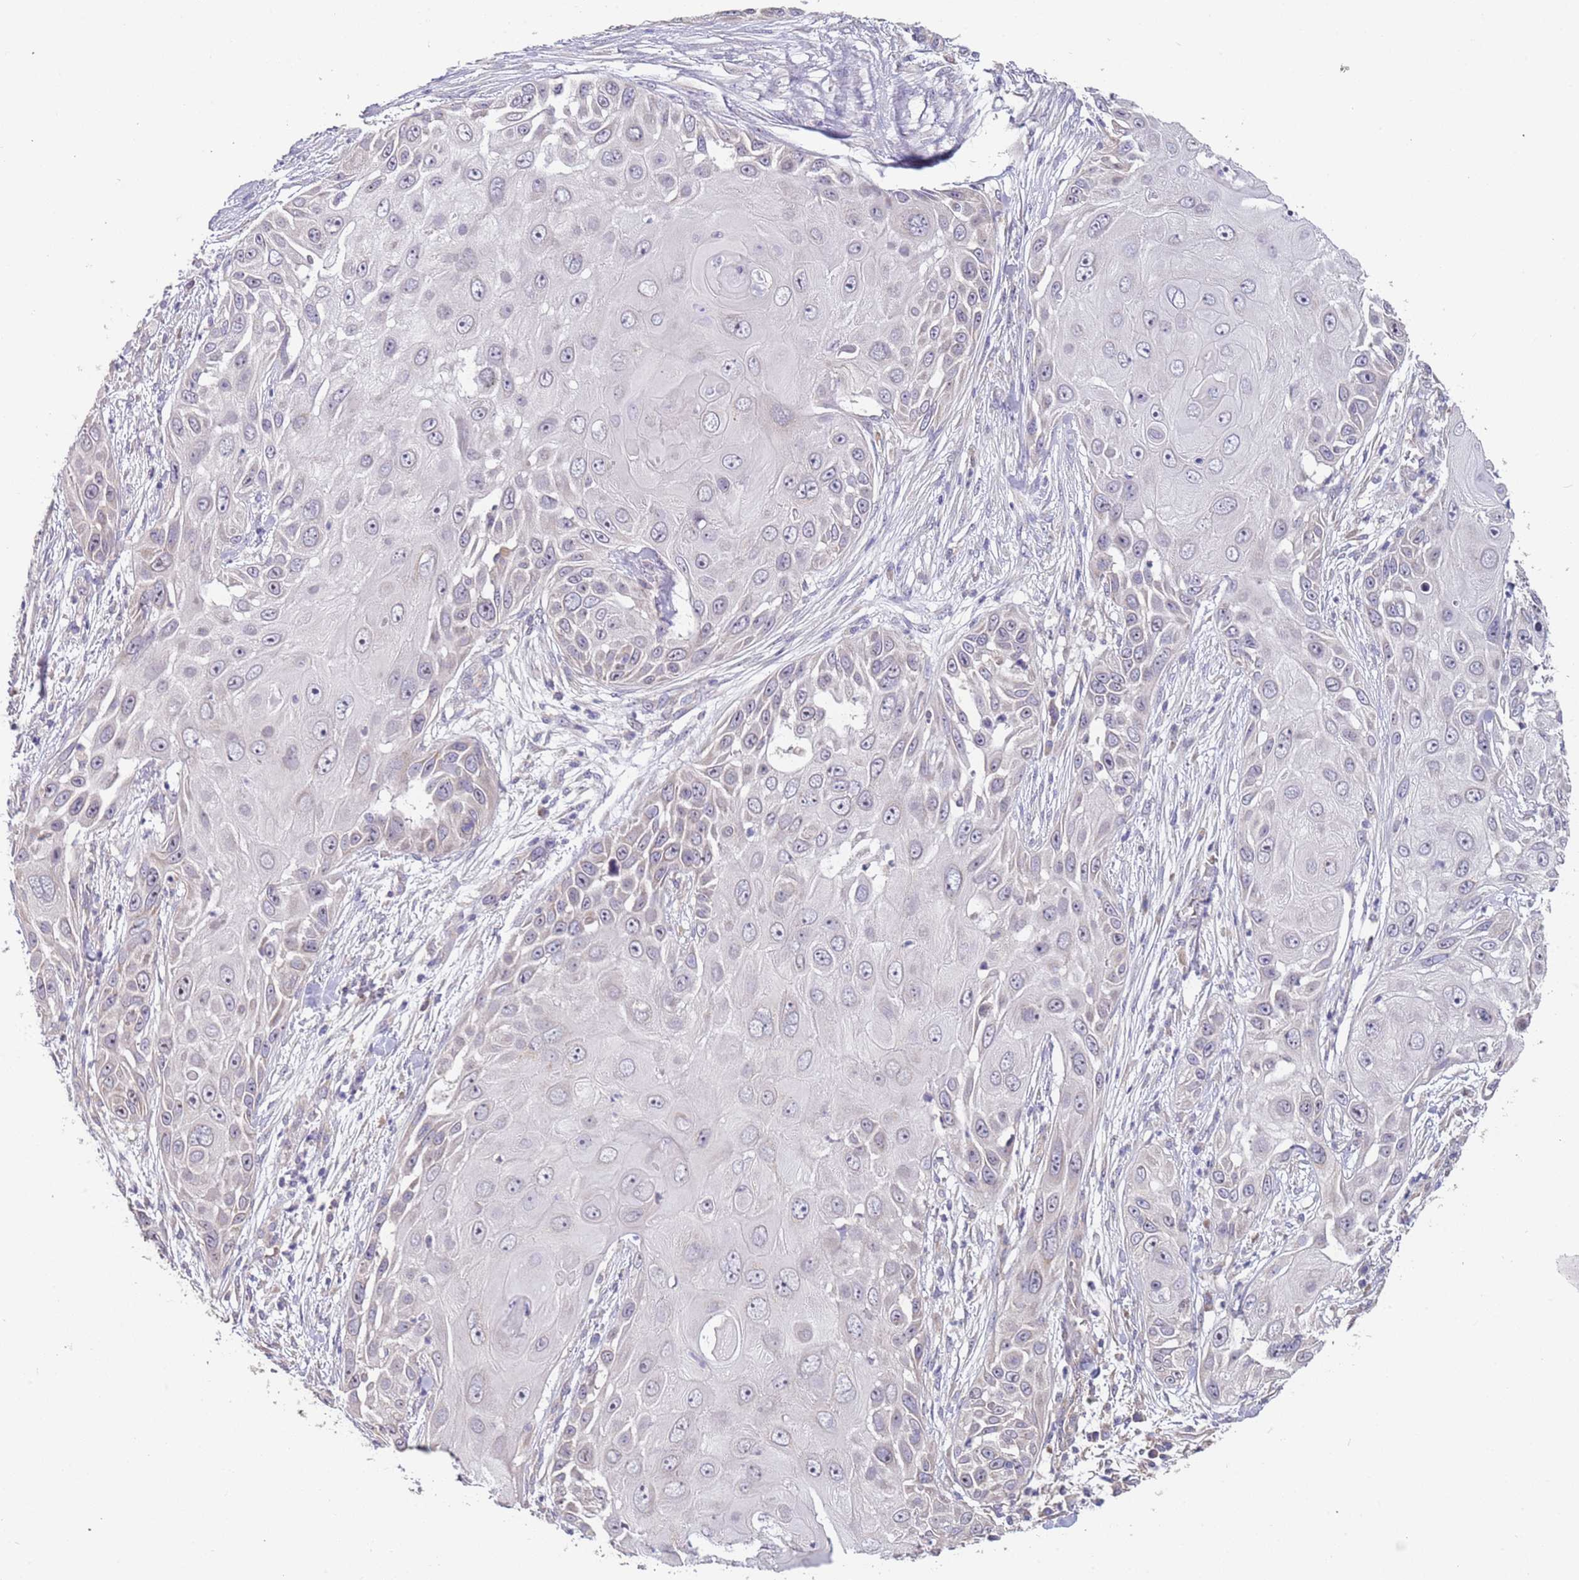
{"staining": {"intensity": "negative", "quantity": "none", "location": "none"}, "tissue": "skin cancer", "cell_type": "Tumor cells", "image_type": "cancer", "snomed": [{"axis": "morphology", "description": "Squamous cell carcinoma, NOS"}, {"axis": "topography", "description": "Skin"}], "caption": "A high-resolution photomicrograph shows immunohistochemistry staining of skin squamous cell carcinoma, which displays no significant expression in tumor cells. (DAB immunohistochemistry visualized using brightfield microscopy, high magnification).", "gene": "TMEM64", "patient": {"sex": "female", "age": 44}}